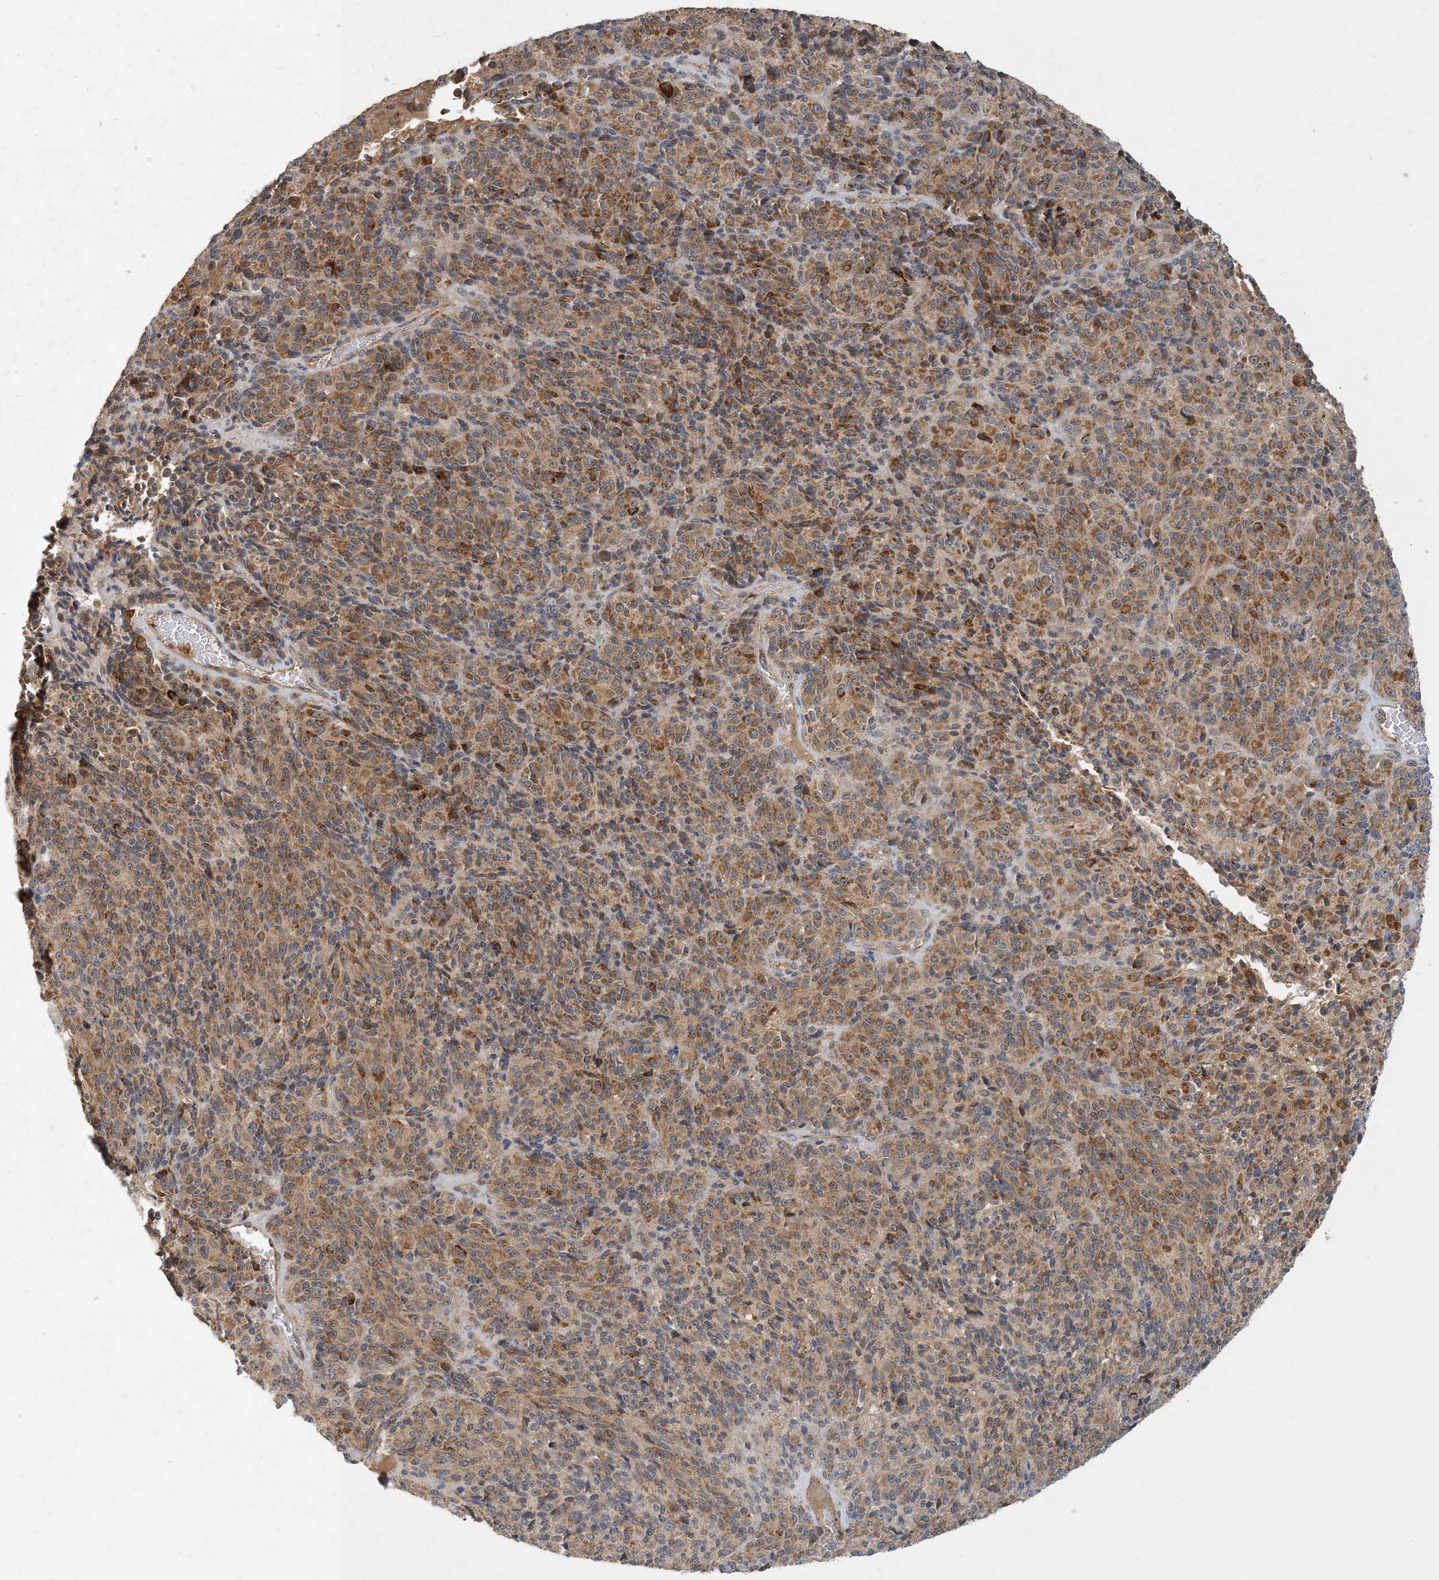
{"staining": {"intensity": "moderate", "quantity": "25%-75%", "location": "cytoplasmic/membranous"}, "tissue": "melanoma", "cell_type": "Tumor cells", "image_type": "cancer", "snomed": [{"axis": "morphology", "description": "Malignant melanoma, Metastatic site"}, {"axis": "topography", "description": "Brain"}], "caption": "Protein staining reveals moderate cytoplasmic/membranous expression in about 25%-75% of tumor cells in malignant melanoma (metastatic site).", "gene": "ZBTB3", "patient": {"sex": "female", "age": 56}}